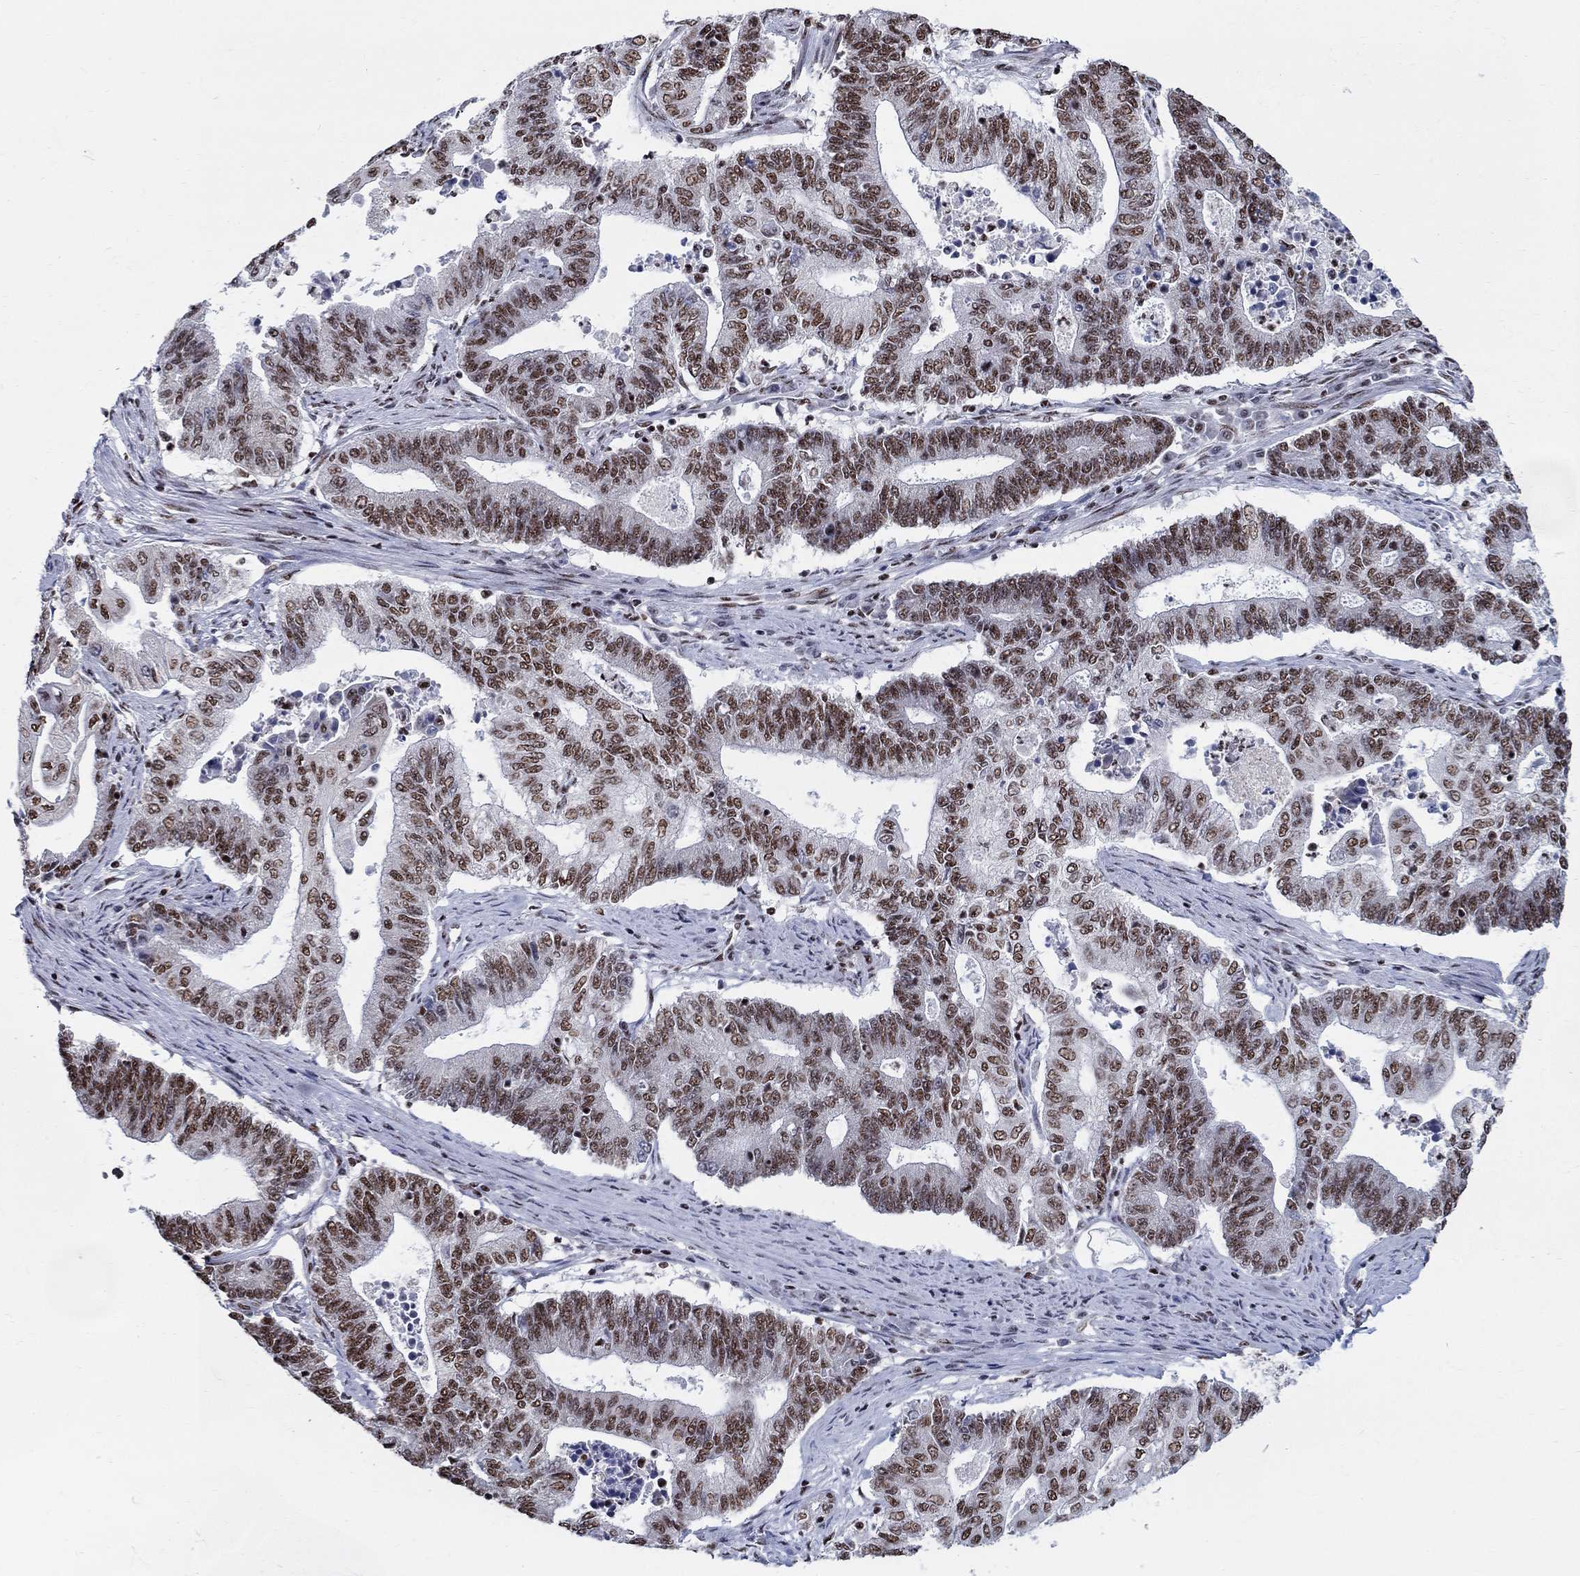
{"staining": {"intensity": "strong", "quantity": ">75%", "location": "nuclear"}, "tissue": "endometrial cancer", "cell_type": "Tumor cells", "image_type": "cancer", "snomed": [{"axis": "morphology", "description": "Adenocarcinoma, NOS"}, {"axis": "topography", "description": "Uterus"}, {"axis": "topography", "description": "Endometrium"}], "caption": "A brown stain shows strong nuclear expression of a protein in adenocarcinoma (endometrial) tumor cells. (DAB (3,3'-diaminobenzidine) IHC, brown staining for protein, blue staining for nuclei).", "gene": "FBXO16", "patient": {"sex": "female", "age": 54}}